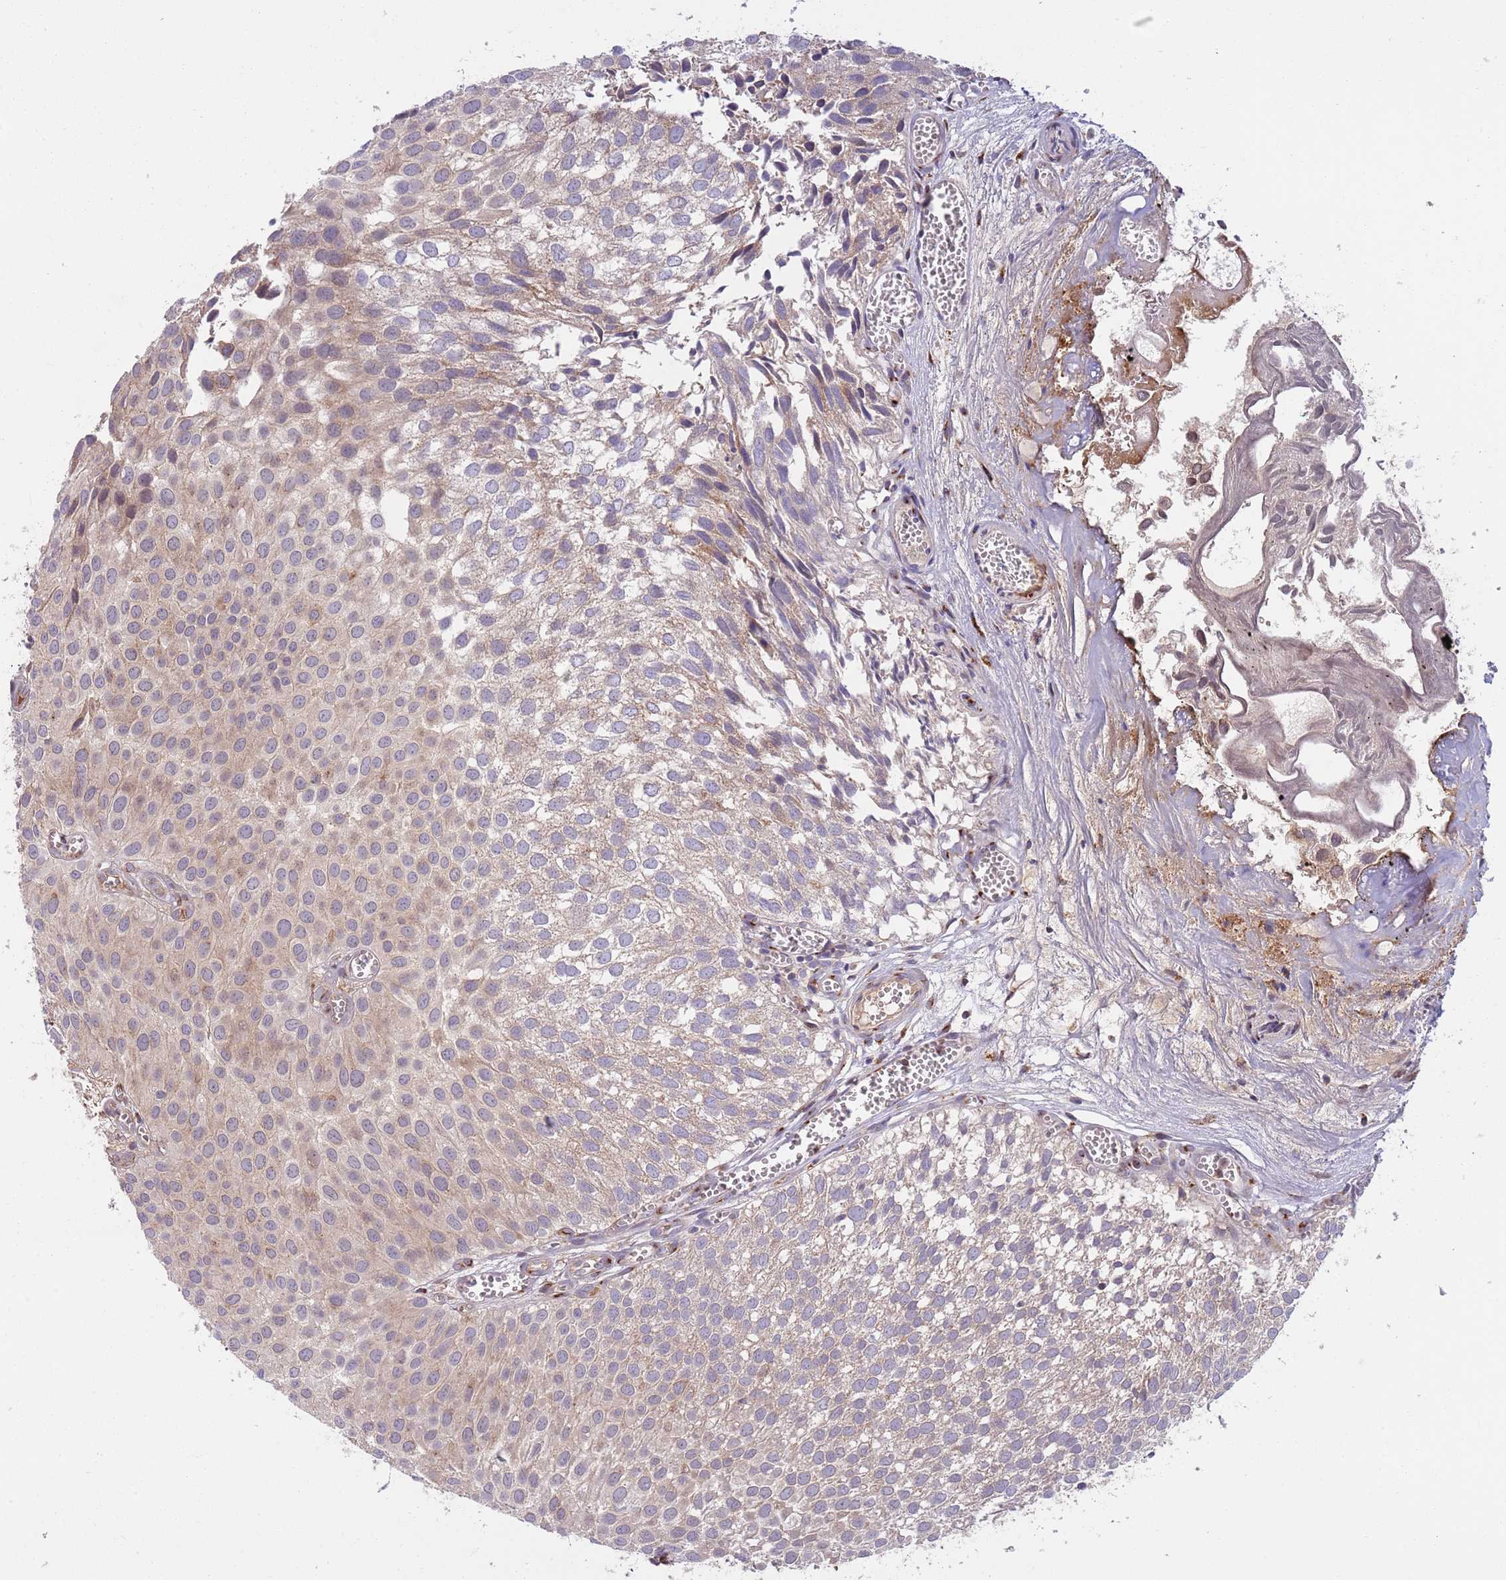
{"staining": {"intensity": "weak", "quantity": "25%-75%", "location": "cytoplasmic/membranous"}, "tissue": "urothelial cancer", "cell_type": "Tumor cells", "image_type": "cancer", "snomed": [{"axis": "morphology", "description": "Urothelial carcinoma, Low grade"}, {"axis": "topography", "description": "Urinary bladder"}], "caption": "Immunohistochemical staining of urothelial carcinoma (low-grade) demonstrates low levels of weak cytoplasmic/membranous protein positivity in about 25%-75% of tumor cells.", "gene": "BTBD7", "patient": {"sex": "male", "age": 88}}